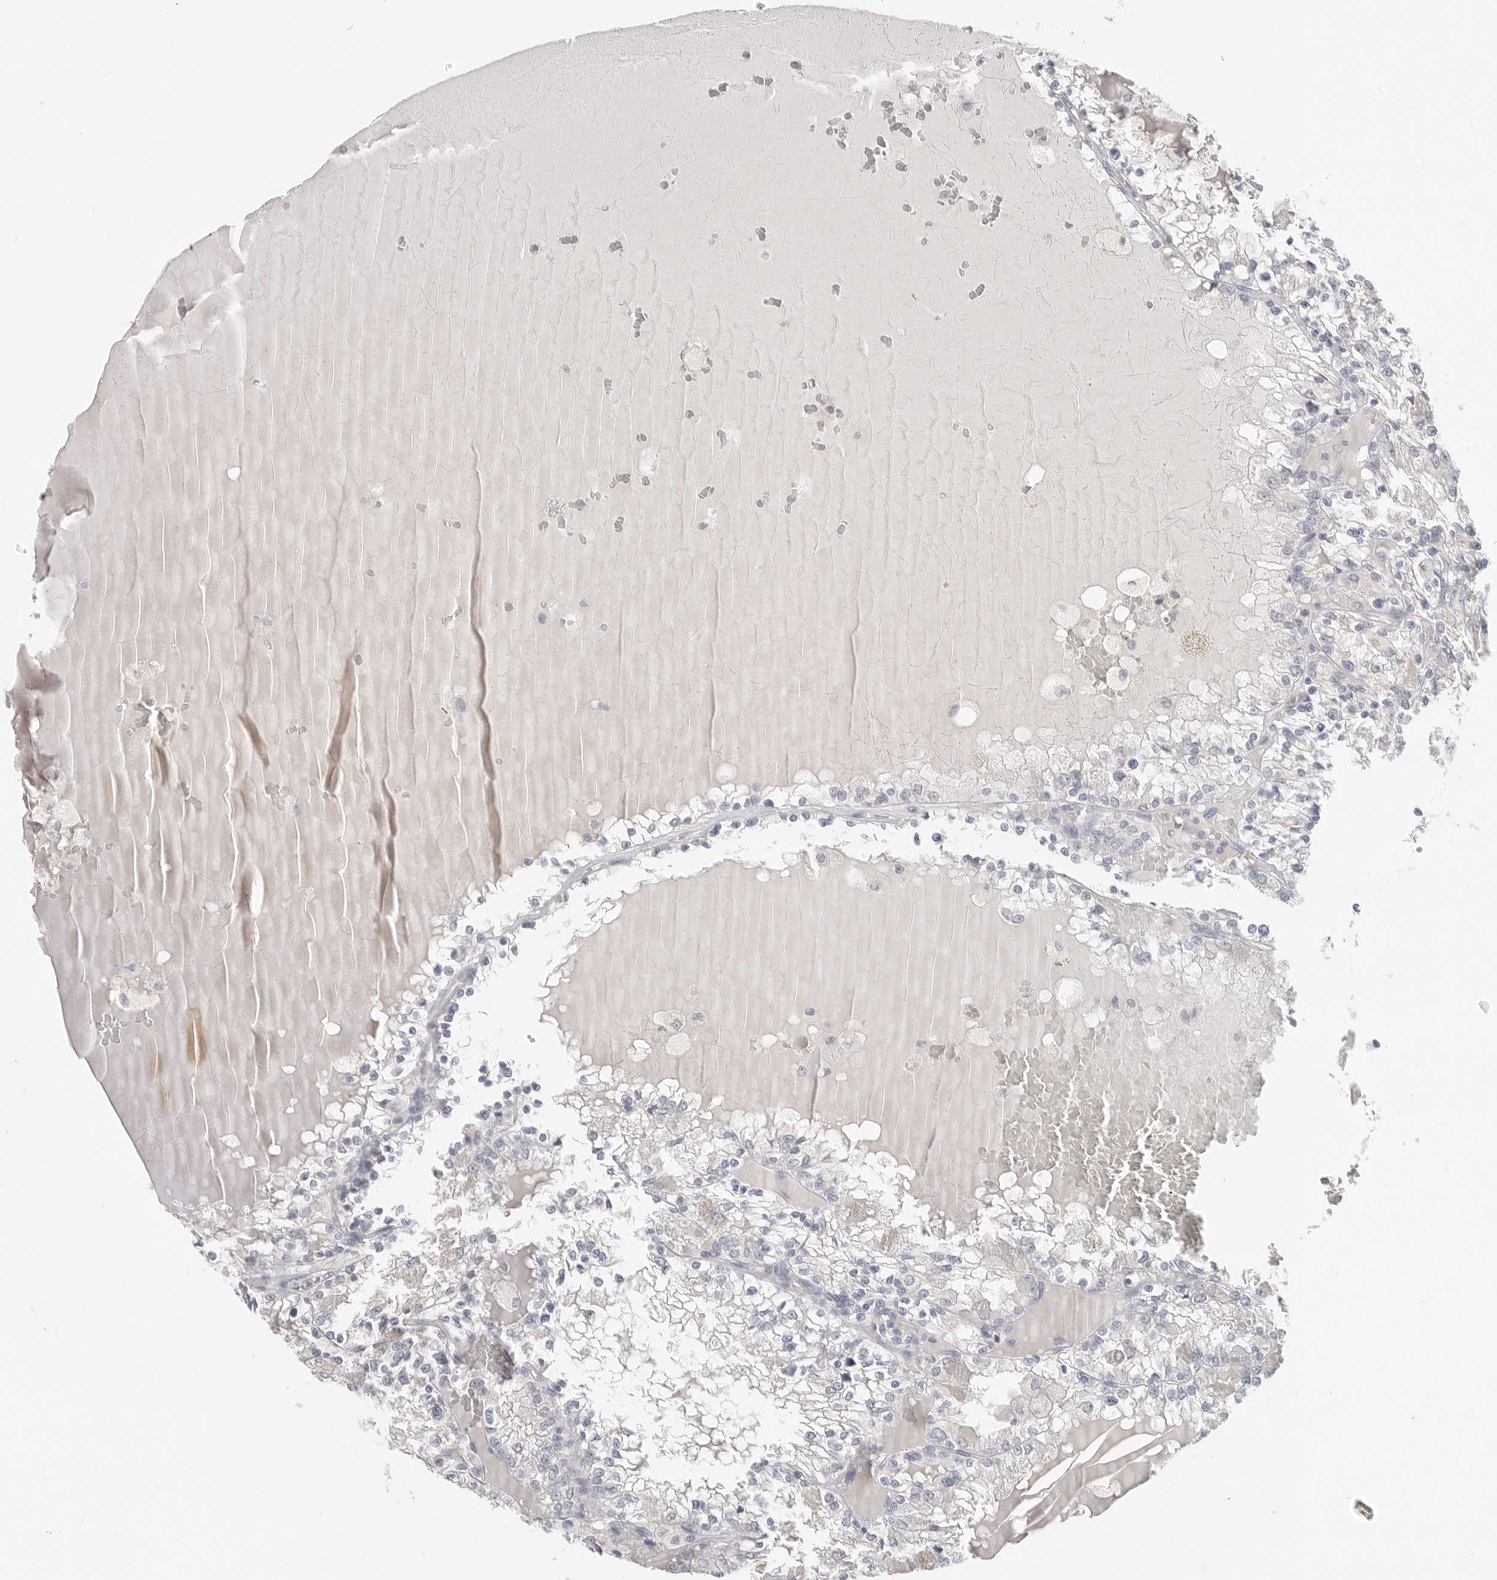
{"staining": {"intensity": "negative", "quantity": "none", "location": "none"}, "tissue": "renal cancer", "cell_type": "Tumor cells", "image_type": "cancer", "snomed": [{"axis": "morphology", "description": "Adenocarcinoma, NOS"}, {"axis": "topography", "description": "Kidney"}], "caption": "Immunohistochemistry (IHC) photomicrograph of renal cancer stained for a protein (brown), which reveals no expression in tumor cells.", "gene": "FBN2", "patient": {"sex": "female", "age": 56}}